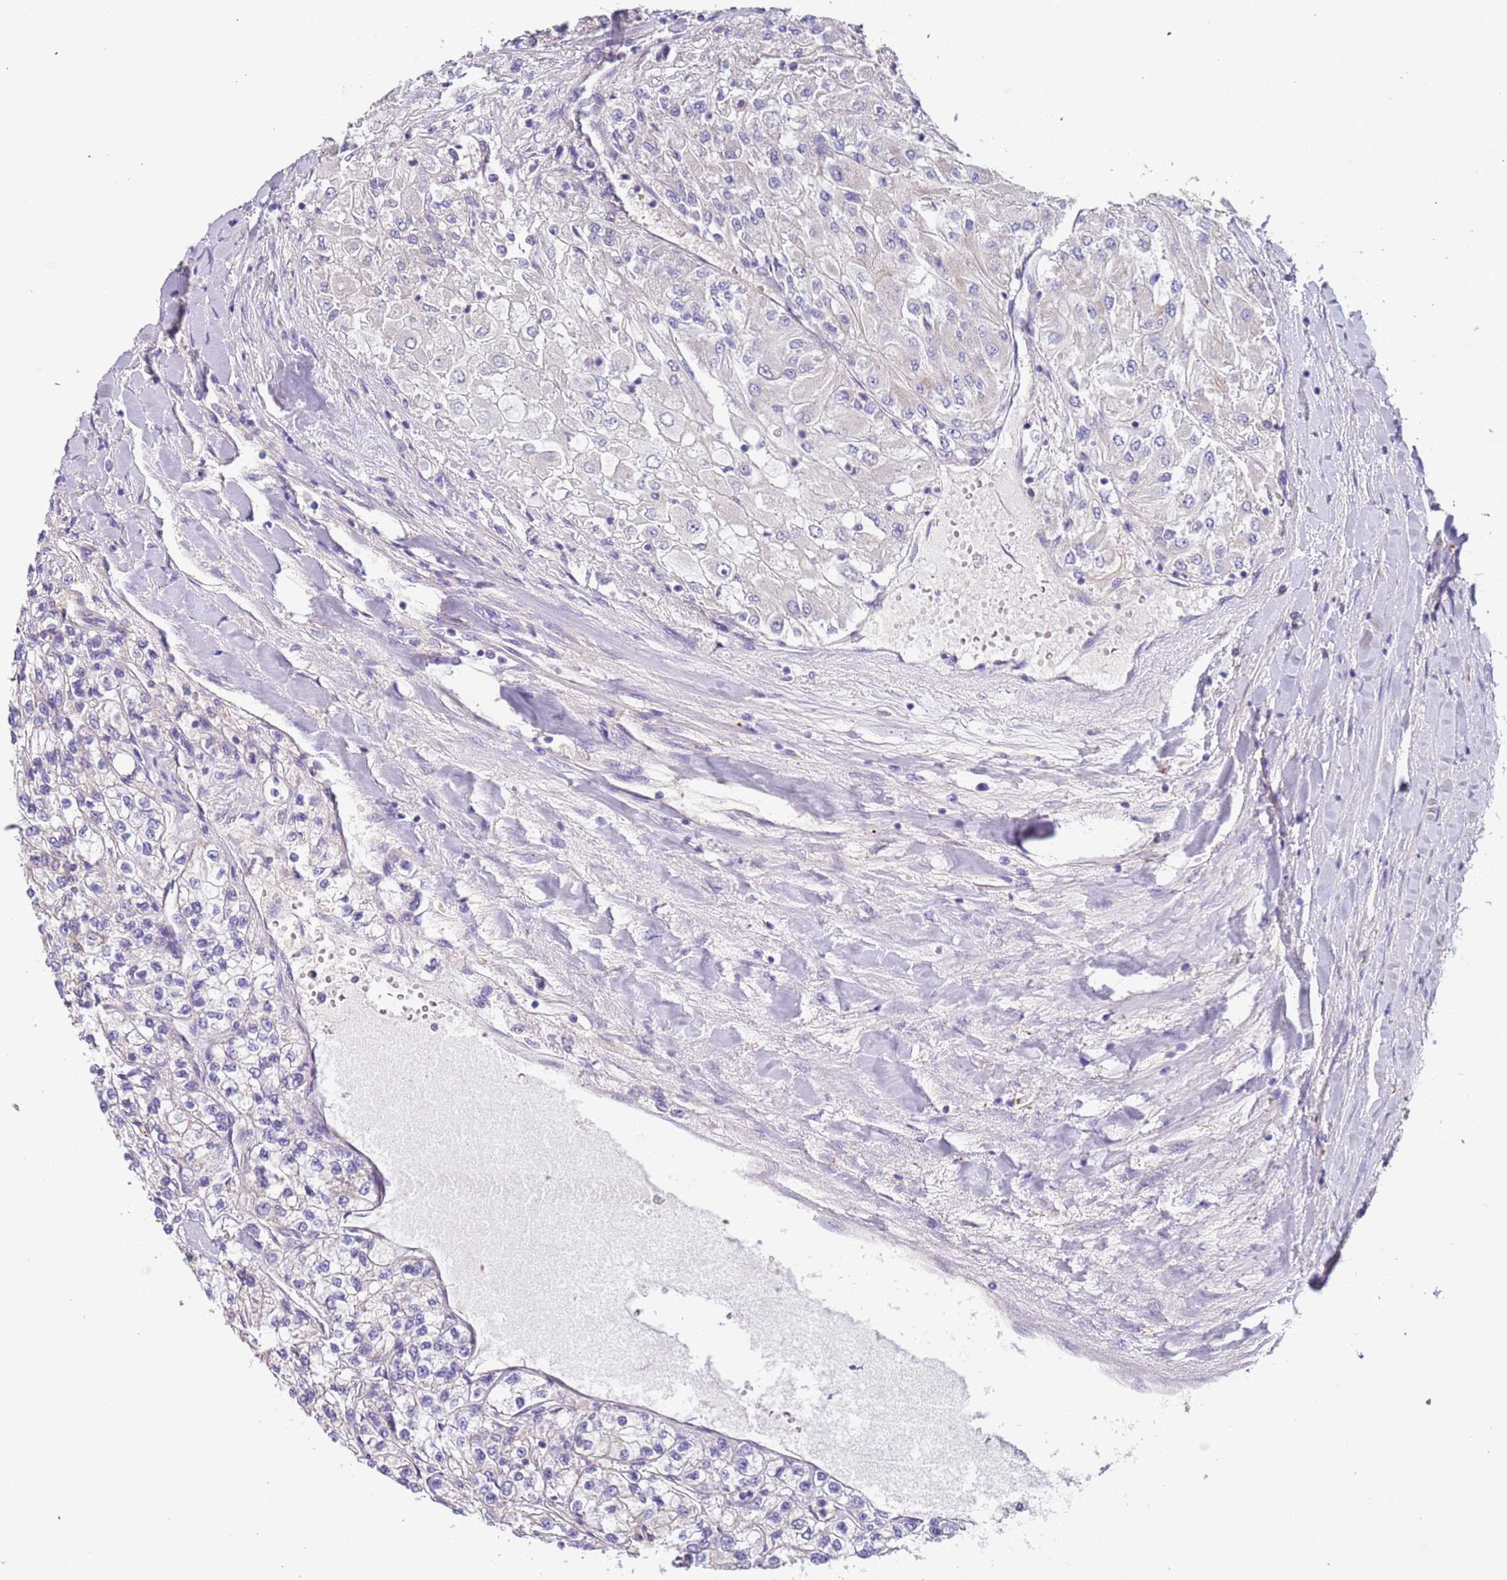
{"staining": {"intensity": "negative", "quantity": "none", "location": "none"}, "tissue": "renal cancer", "cell_type": "Tumor cells", "image_type": "cancer", "snomed": [{"axis": "morphology", "description": "Adenocarcinoma, NOS"}, {"axis": "topography", "description": "Kidney"}], "caption": "A histopathology image of renal adenocarcinoma stained for a protein demonstrates no brown staining in tumor cells.", "gene": "LAMB4", "patient": {"sex": "male", "age": 80}}